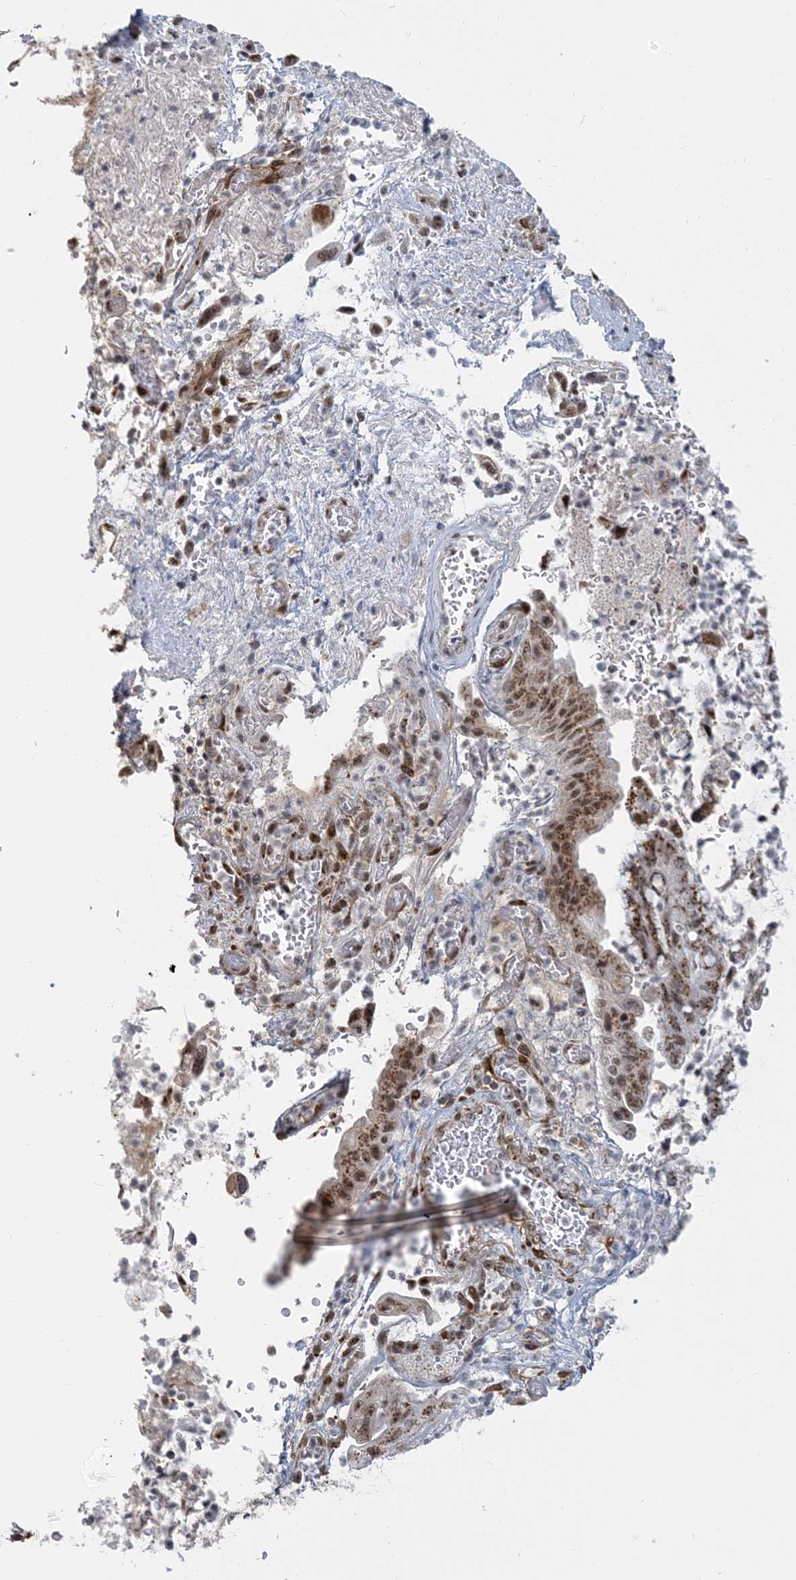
{"staining": {"intensity": "moderate", "quantity": ">75%", "location": "cytoplasmic/membranous,nuclear"}, "tissue": "pancreatic cancer", "cell_type": "Tumor cells", "image_type": "cancer", "snomed": [{"axis": "morphology", "description": "Adenocarcinoma, NOS"}, {"axis": "topography", "description": "Pancreas"}], "caption": "A high-resolution photomicrograph shows IHC staining of pancreatic cancer, which displays moderate cytoplasmic/membranous and nuclear positivity in about >75% of tumor cells.", "gene": "PLRG1", "patient": {"sex": "female", "age": 73}}